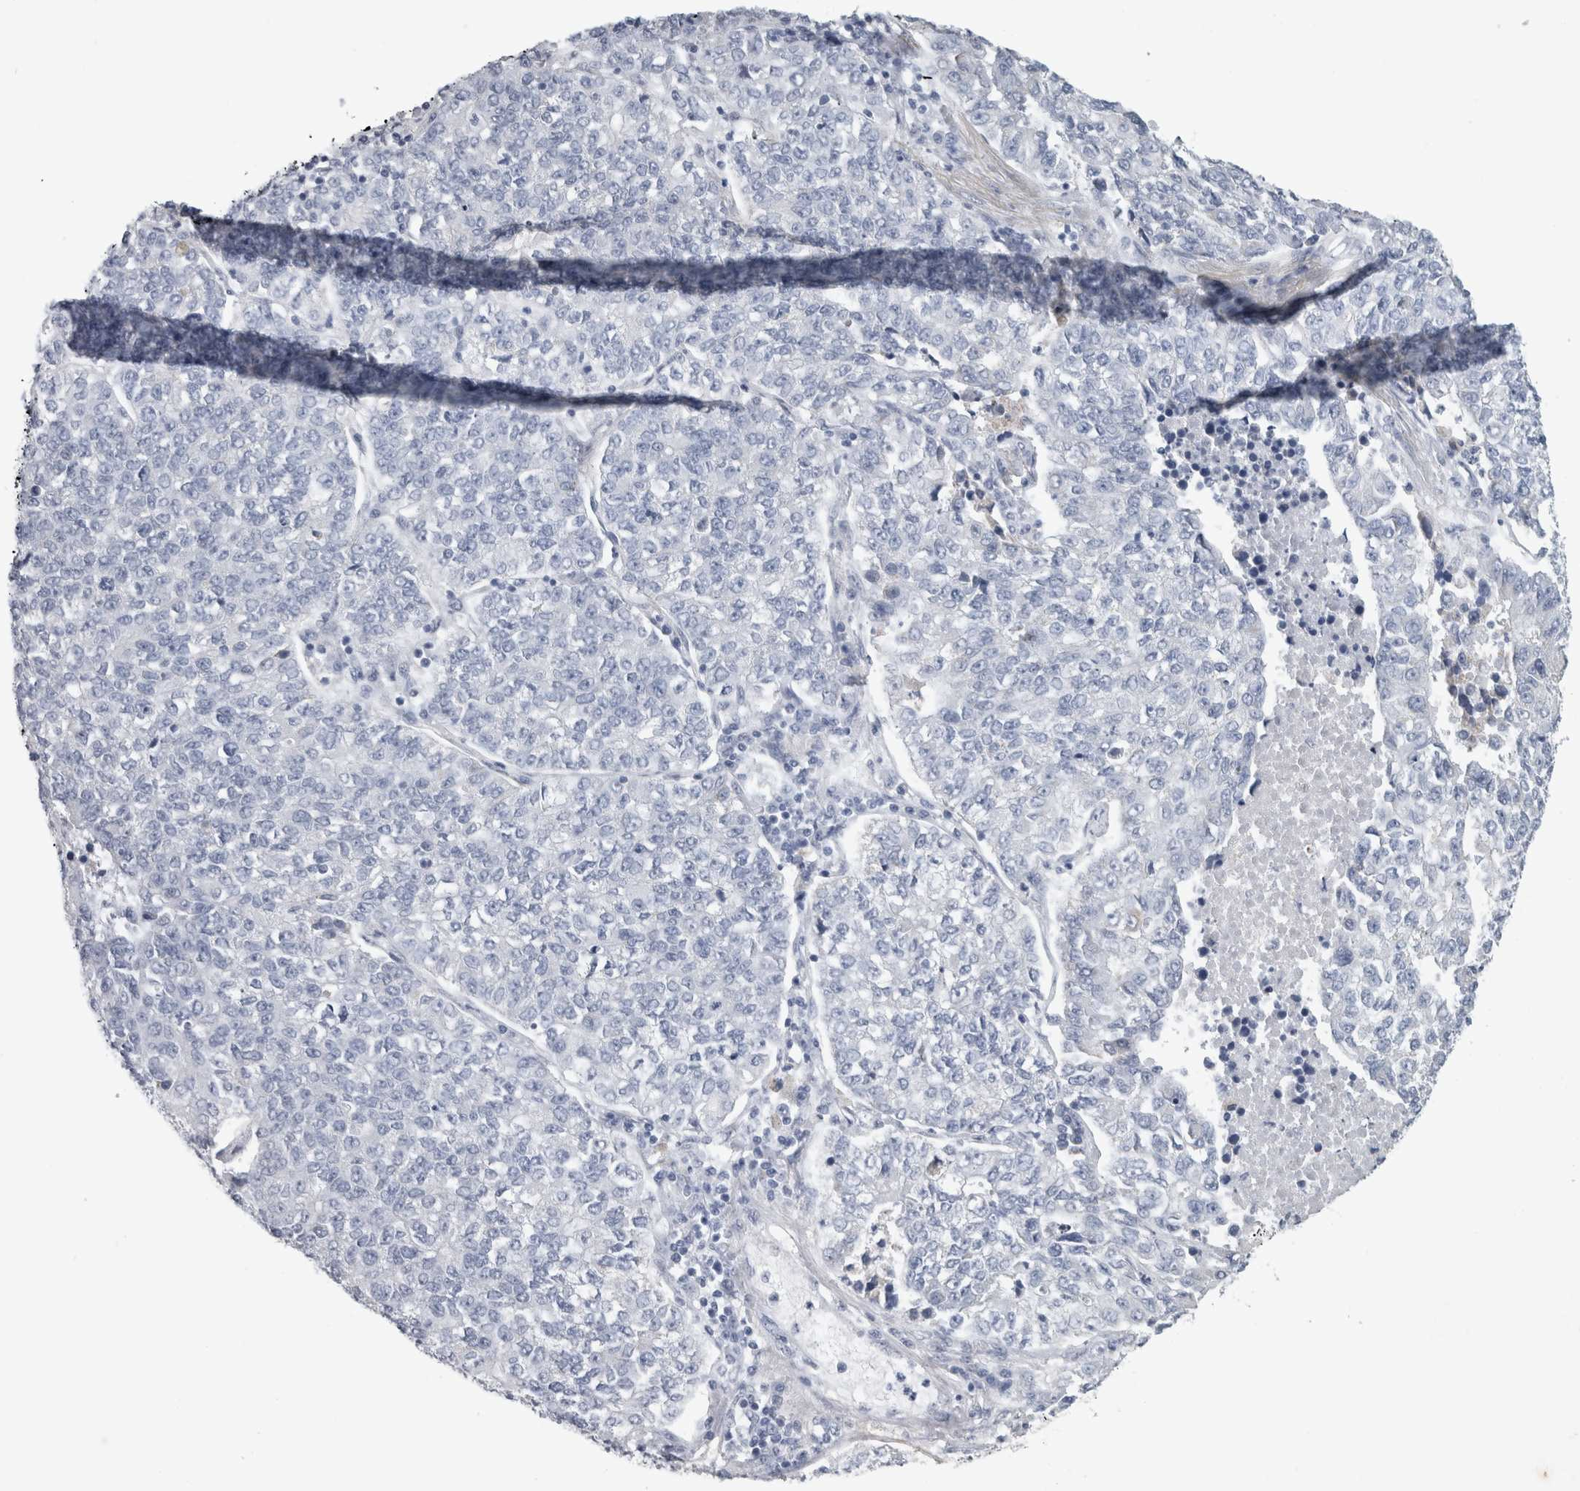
{"staining": {"intensity": "negative", "quantity": "none", "location": "none"}, "tissue": "lung cancer", "cell_type": "Tumor cells", "image_type": "cancer", "snomed": [{"axis": "morphology", "description": "Adenocarcinoma, NOS"}, {"axis": "topography", "description": "Lung"}], "caption": "Tumor cells are negative for brown protein staining in lung cancer (adenocarcinoma). The staining is performed using DAB (3,3'-diaminobenzidine) brown chromogen with nuclei counter-stained in using hematoxylin.", "gene": "FXYD7", "patient": {"sex": "male", "age": 49}}